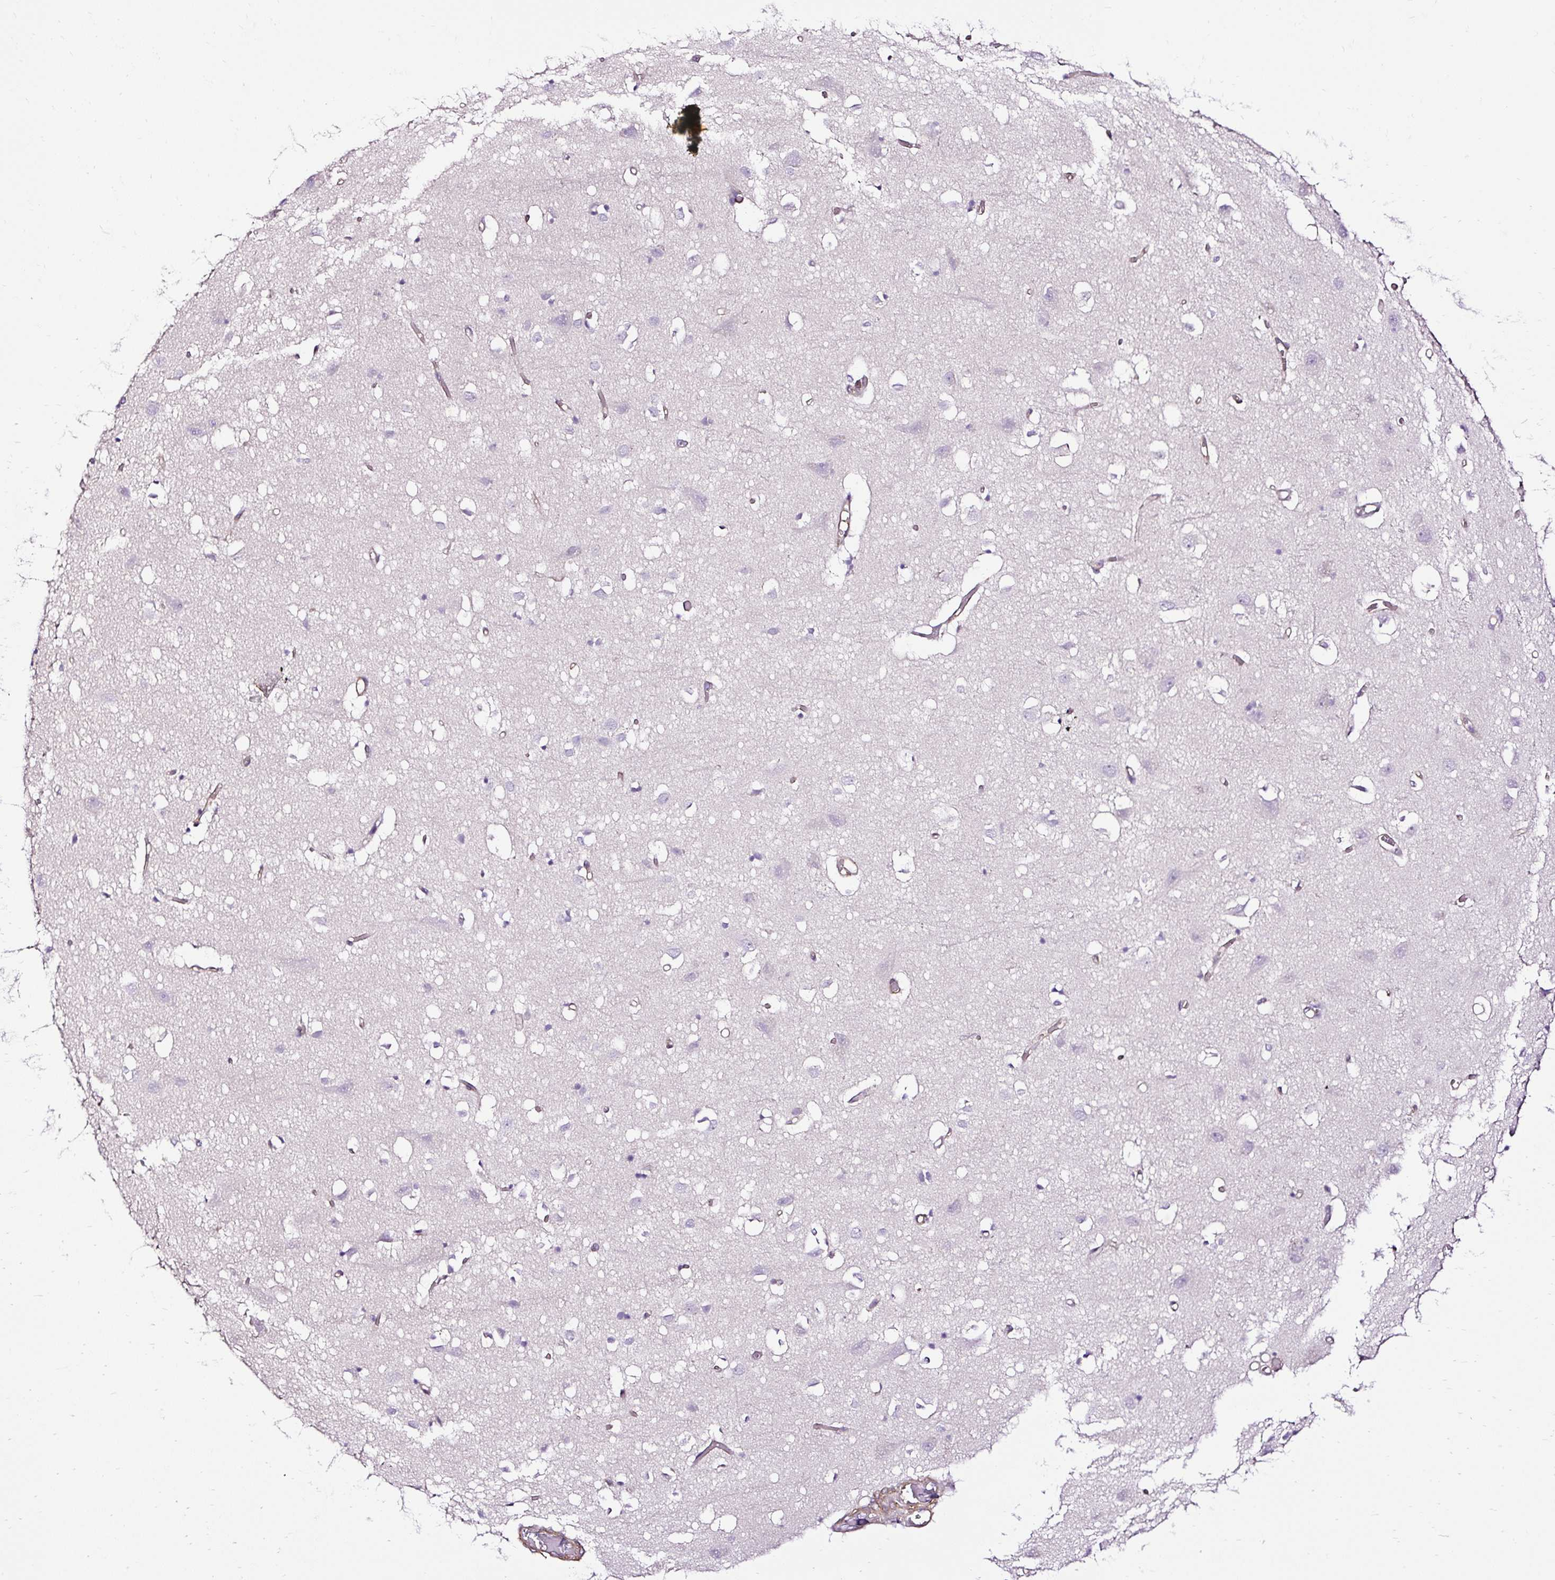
{"staining": {"intensity": "weak", "quantity": ">75%", "location": "cytoplasmic/membranous"}, "tissue": "cerebral cortex", "cell_type": "Endothelial cells", "image_type": "normal", "snomed": [{"axis": "morphology", "description": "Normal tissue, NOS"}, {"axis": "topography", "description": "Cerebral cortex"}], "caption": "Immunohistochemistry (IHC) staining of normal cerebral cortex, which shows low levels of weak cytoplasmic/membranous expression in approximately >75% of endothelial cells indicating weak cytoplasmic/membranous protein positivity. The staining was performed using DAB (3,3'-diaminobenzidine) (brown) for protein detection and nuclei were counterstained in hematoxylin (blue).", "gene": "SLC7A8", "patient": {"sex": "male", "age": 70}}